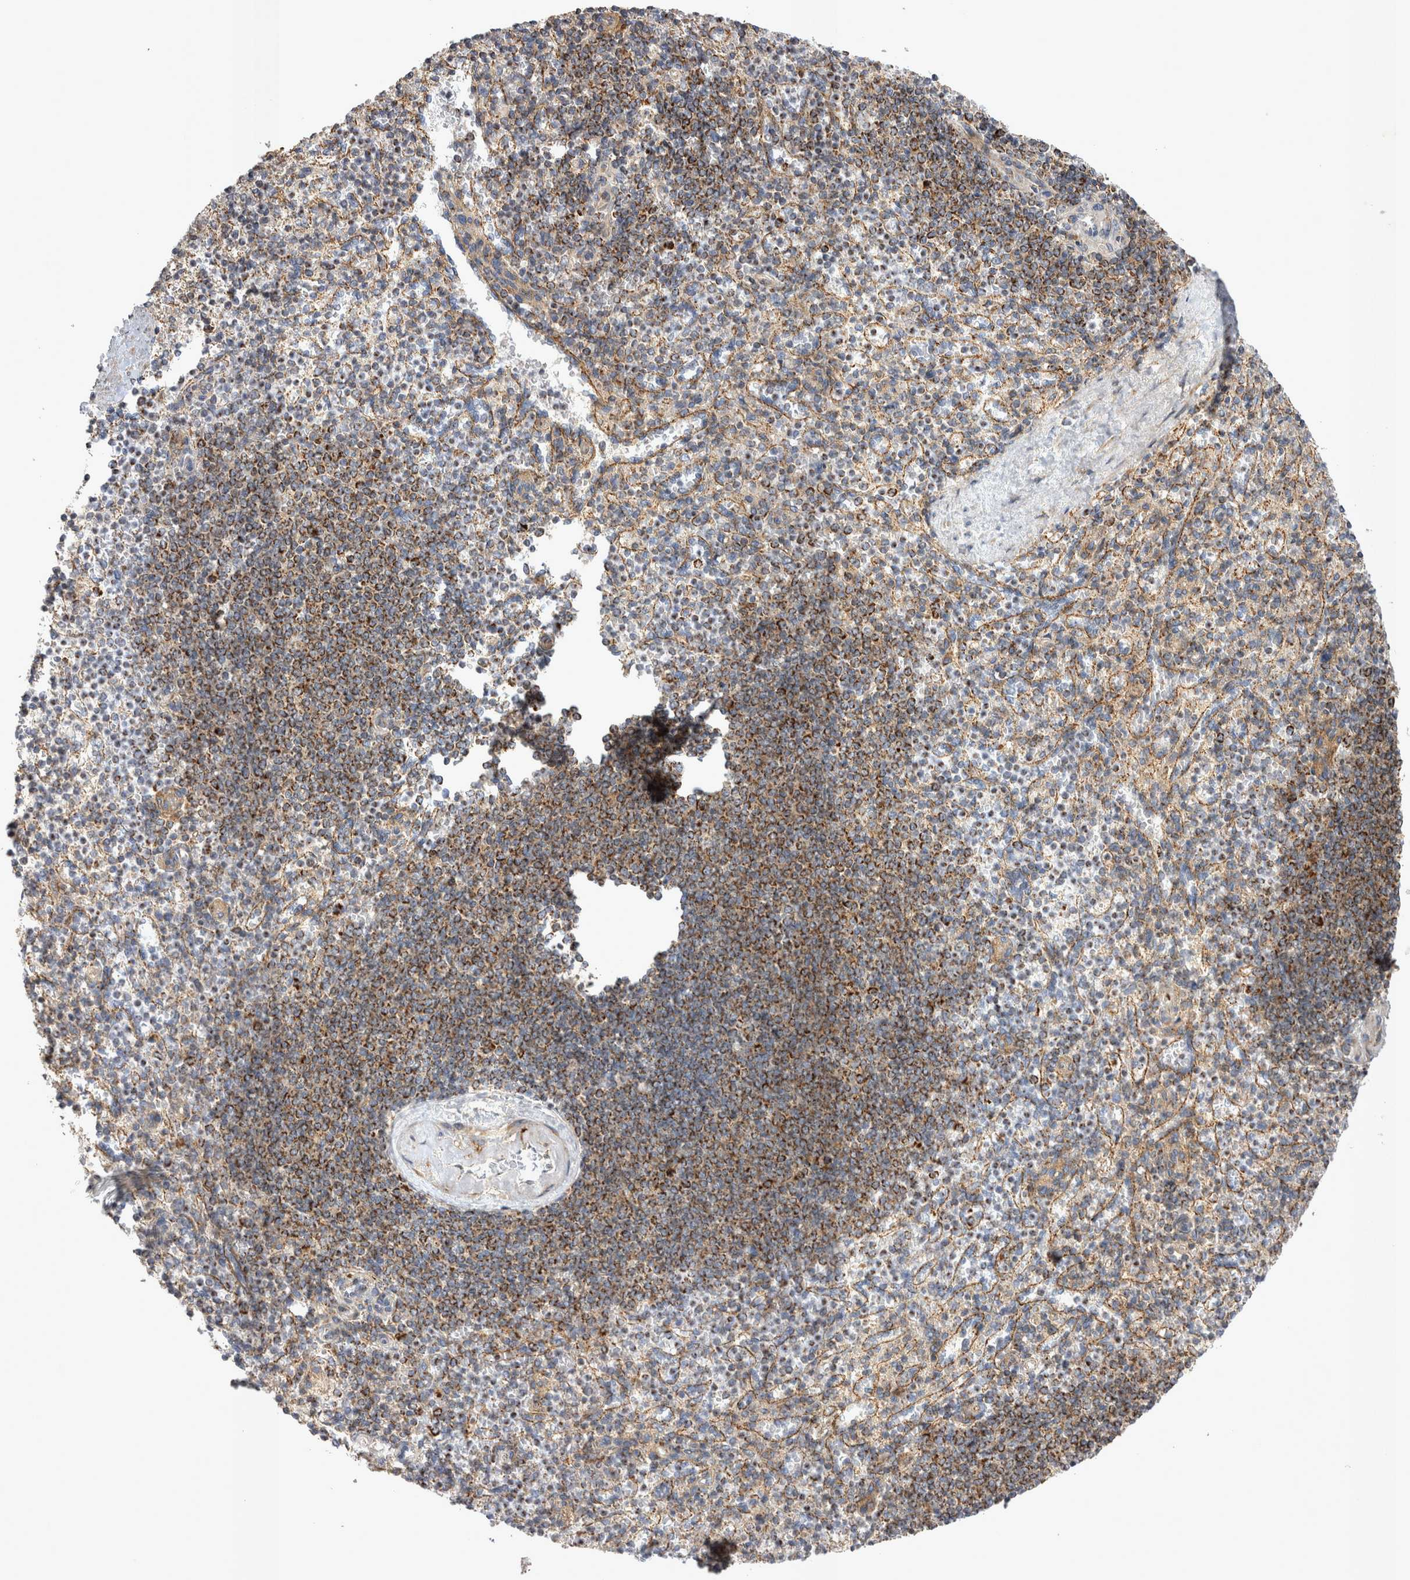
{"staining": {"intensity": "negative", "quantity": "none", "location": "none"}, "tissue": "spleen", "cell_type": "Cells in red pulp", "image_type": "normal", "snomed": [{"axis": "morphology", "description": "Normal tissue, NOS"}, {"axis": "topography", "description": "Spleen"}], "caption": "This is an immunohistochemistry (IHC) histopathology image of benign spleen. There is no expression in cells in red pulp.", "gene": "TSPOAP1", "patient": {"sex": "female", "age": 74}}